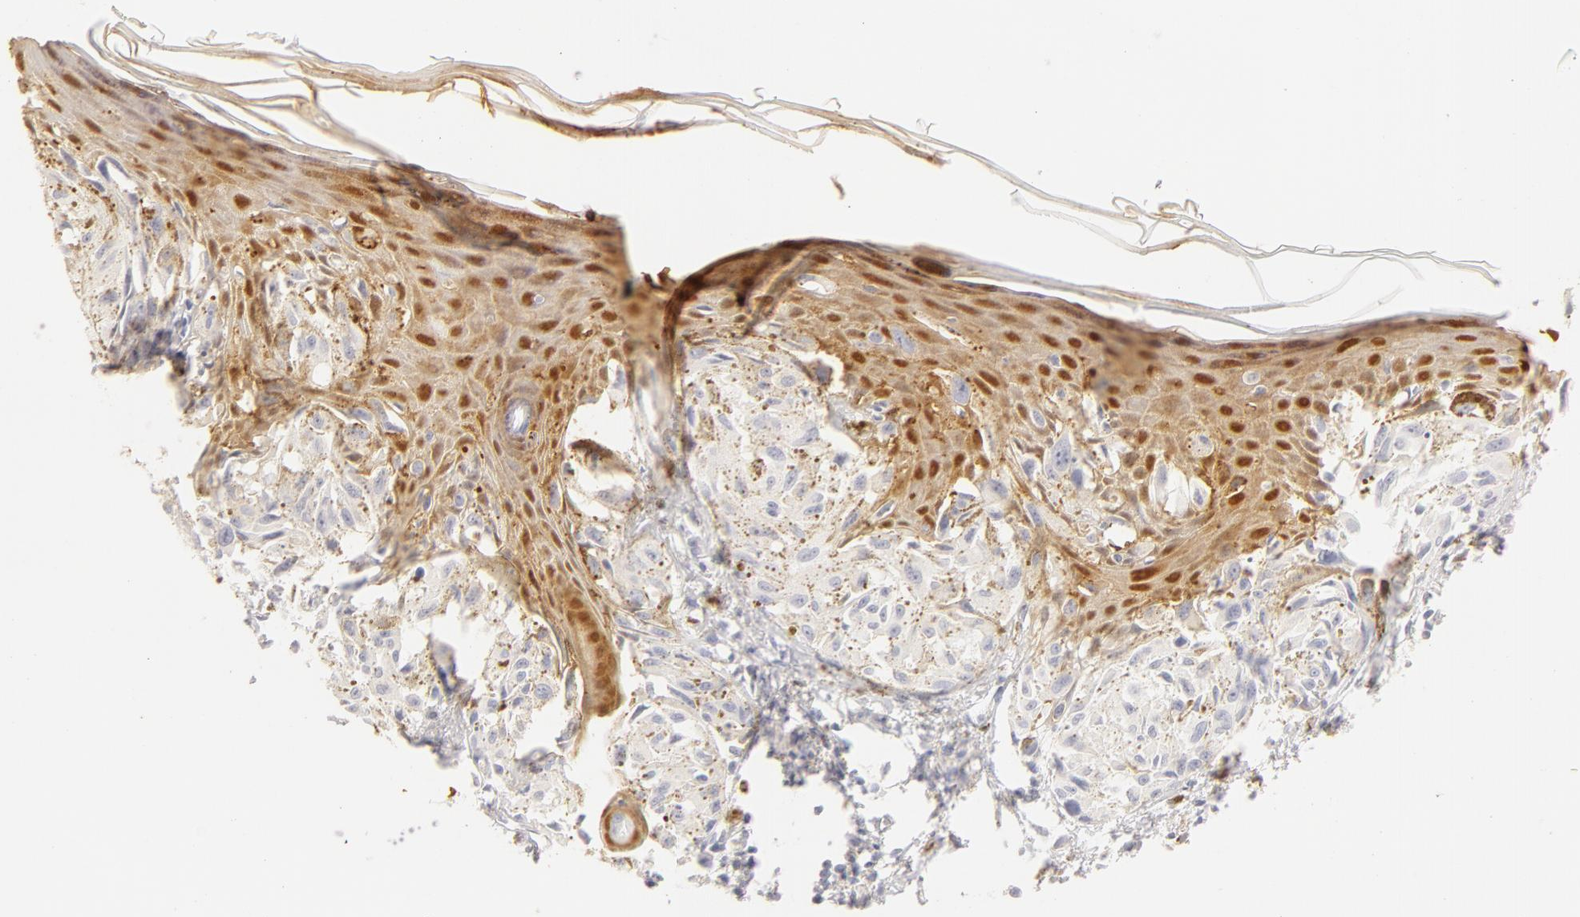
{"staining": {"intensity": "negative", "quantity": "none", "location": "none"}, "tissue": "melanoma", "cell_type": "Tumor cells", "image_type": "cancer", "snomed": [{"axis": "morphology", "description": "Malignant melanoma, NOS"}, {"axis": "topography", "description": "Skin"}], "caption": "This is a photomicrograph of IHC staining of malignant melanoma, which shows no expression in tumor cells.", "gene": "LGALS7B", "patient": {"sex": "female", "age": 72}}